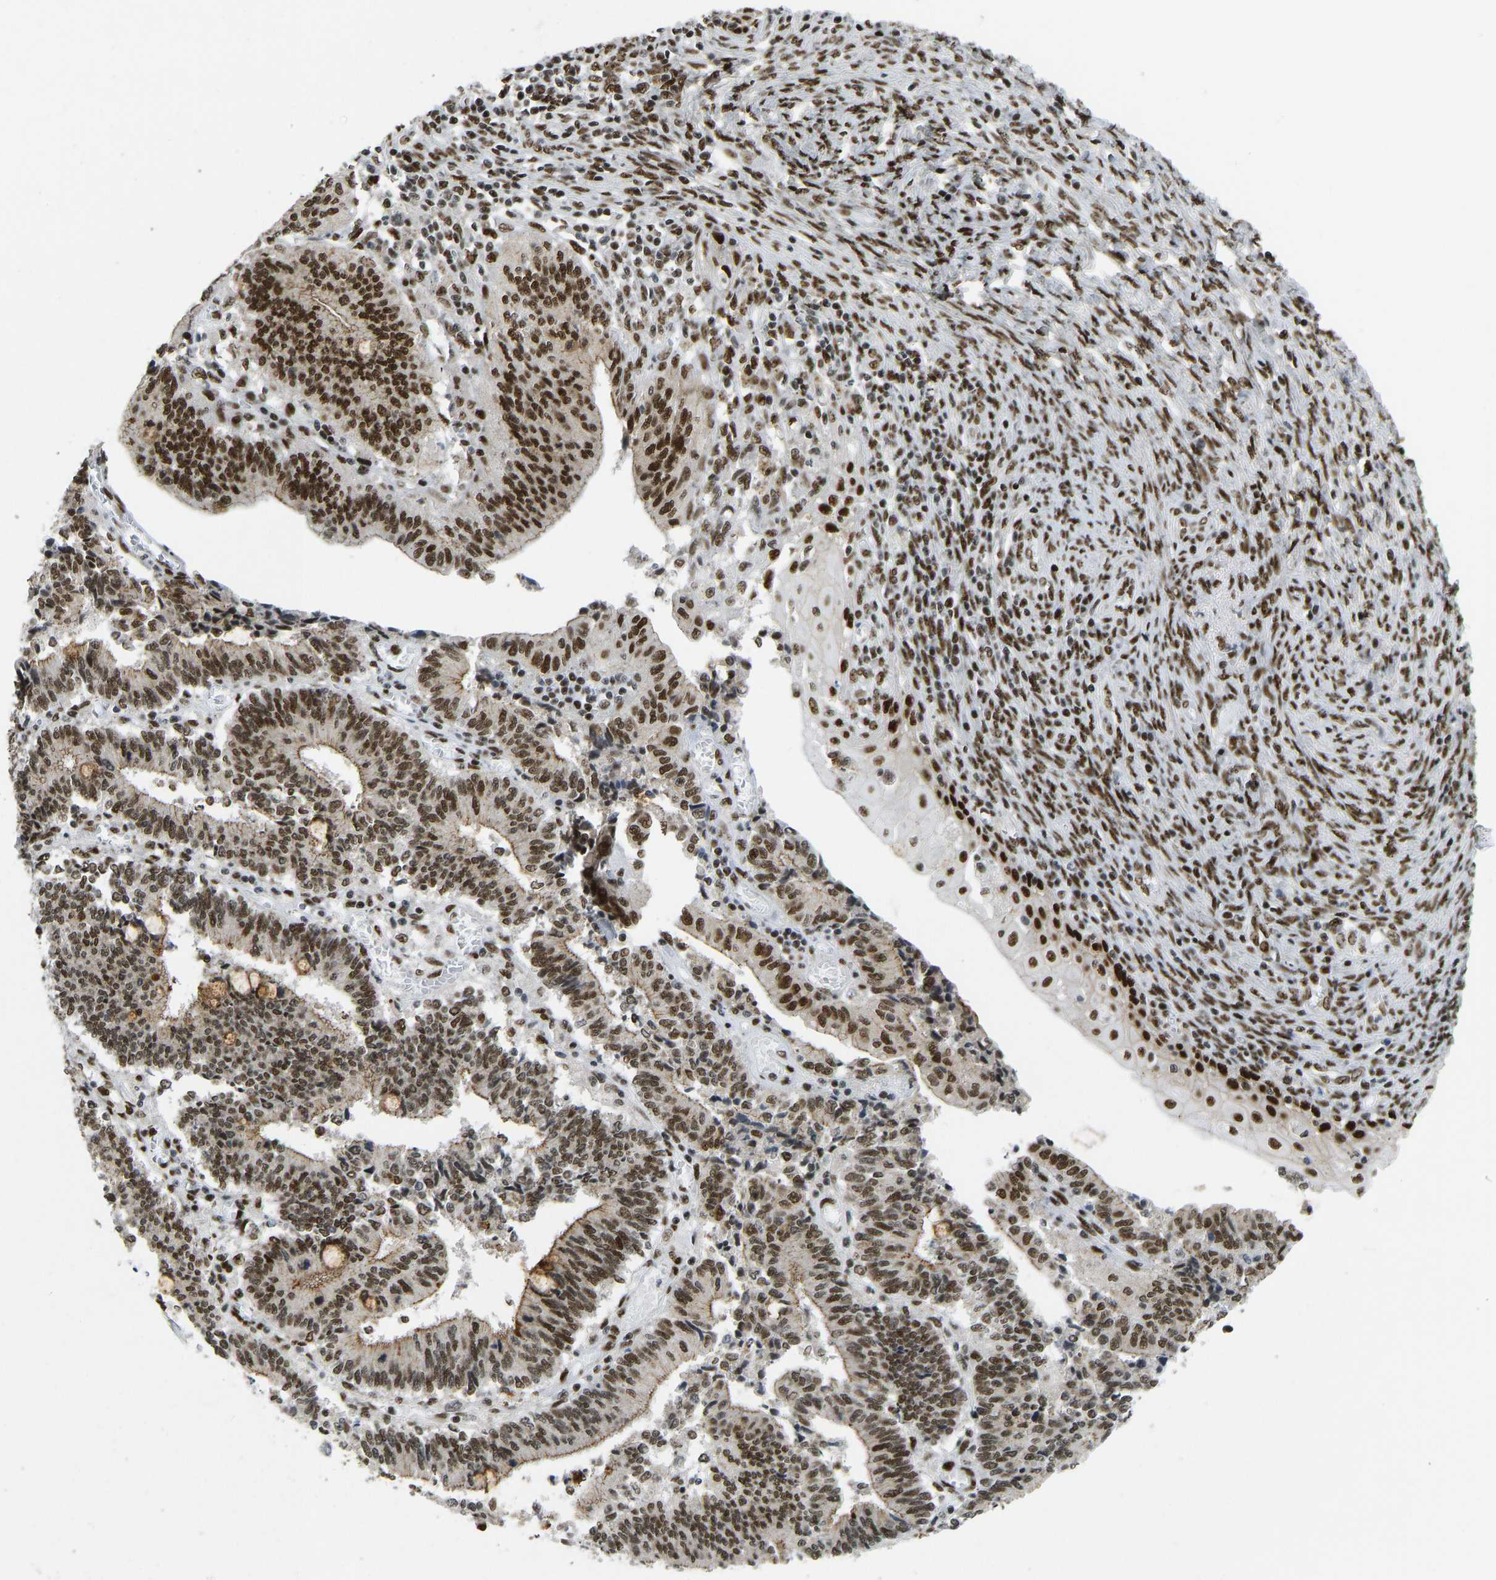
{"staining": {"intensity": "strong", "quantity": ">75%", "location": "nuclear"}, "tissue": "cervical cancer", "cell_type": "Tumor cells", "image_type": "cancer", "snomed": [{"axis": "morphology", "description": "Adenocarcinoma, NOS"}, {"axis": "topography", "description": "Cervix"}], "caption": "Immunohistochemistry (IHC) micrograph of human adenocarcinoma (cervical) stained for a protein (brown), which reveals high levels of strong nuclear expression in about >75% of tumor cells.", "gene": "FOXK1", "patient": {"sex": "female", "age": 44}}